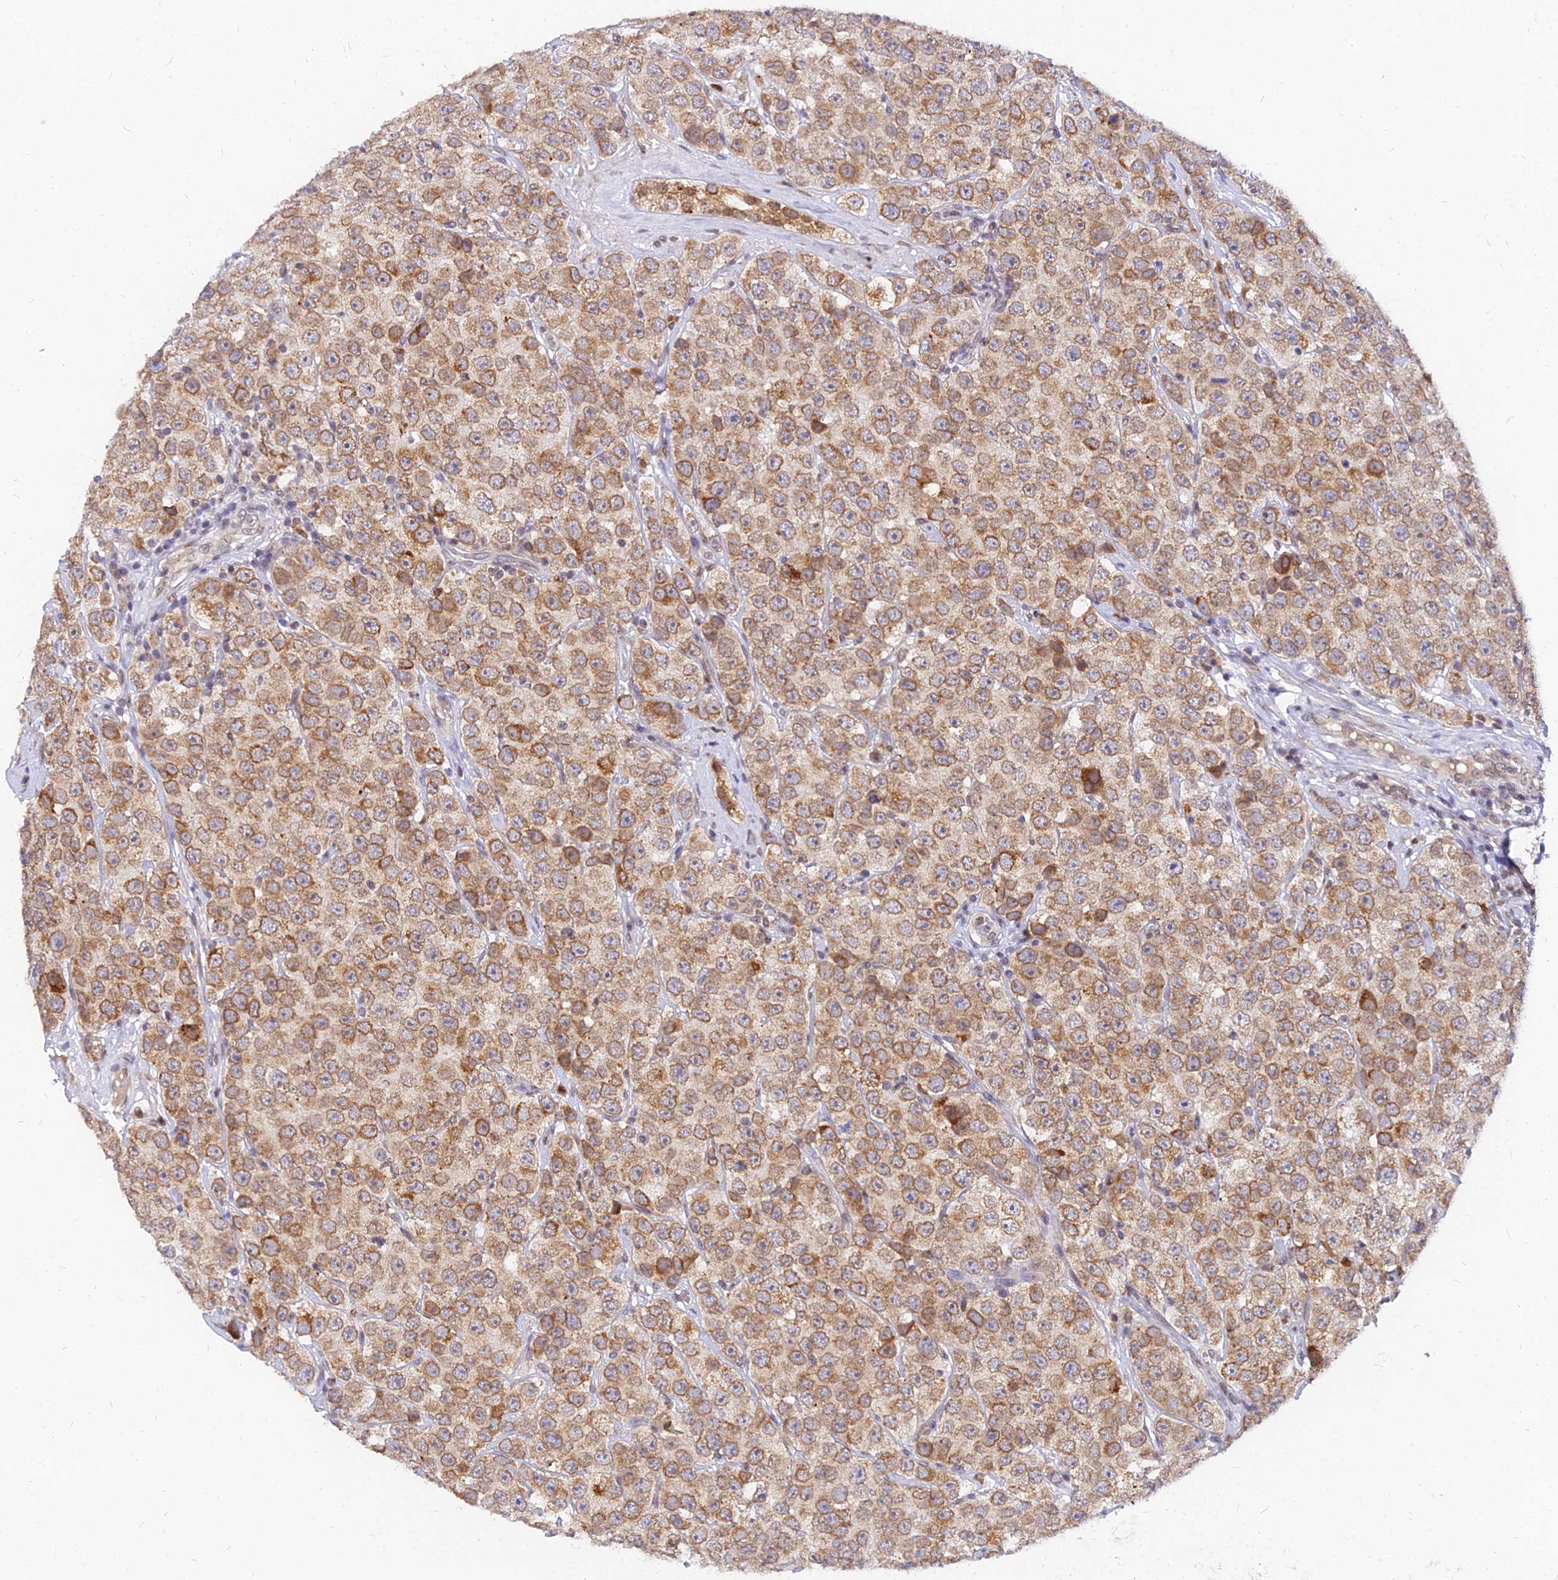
{"staining": {"intensity": "moderate", "quantity": ">75%", "location": "cytoplasmic/membranous"}, "tissue": "testis cancer", "cell_type": "Tumor cells", "image_type": "cancer", "snomed": [{"axis": "morphology", "description": "Seminoma, NOS"}, {"axis": "topography", "description": "Testis"}], "caption": "Immunohistochemical staining of testis cancer shows medium levels of moderate cytoplasmic/membranous expression in approximately >75% of tumor cells.", "gene": "RNF121", "patient": {"sex": "male", "age": 28}}